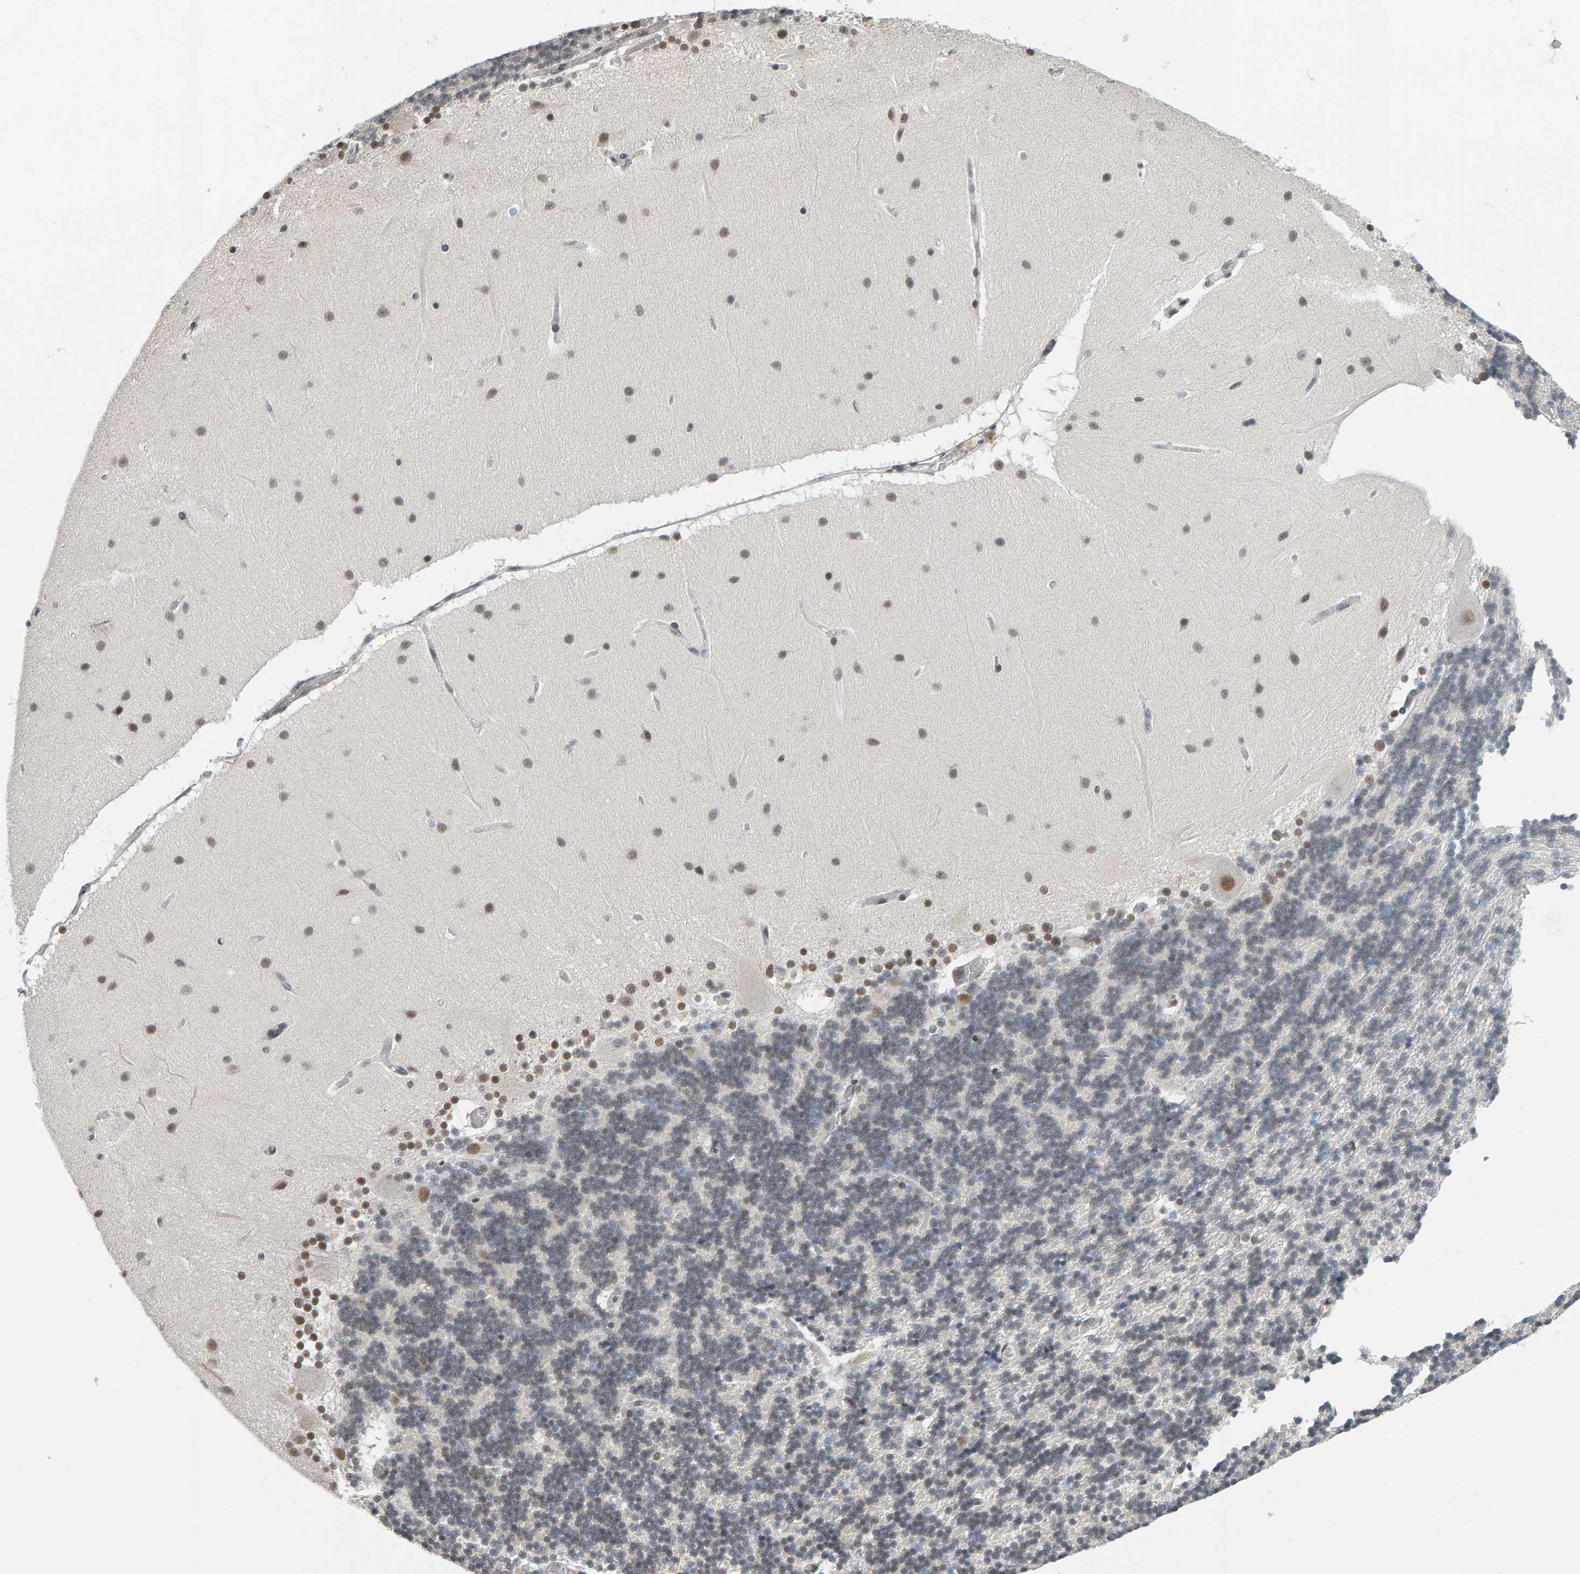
{"staining": {"intensity": "weak", "quantity": "<25%", "location": "nuclear"}, "tissue": "cerebellum", "cell_type": "Cells in granular layer", "image_type": "normal", "snomed": [{"axis": "morphology", "description": "Normal tissue, NOS"}, {"axis": "topography", "description": "Cerebellum"}], "caption": "Cells in granular layer show no significant protein expression in benign cerebellum. The staining was performed using DAB to visualize the protein expression in brown, while the nuclei were stained in blue with hematoxylin (Magnification: 20x).", "gene": "ATF7IP", "patient": {"sex": "female", "age": 54}}